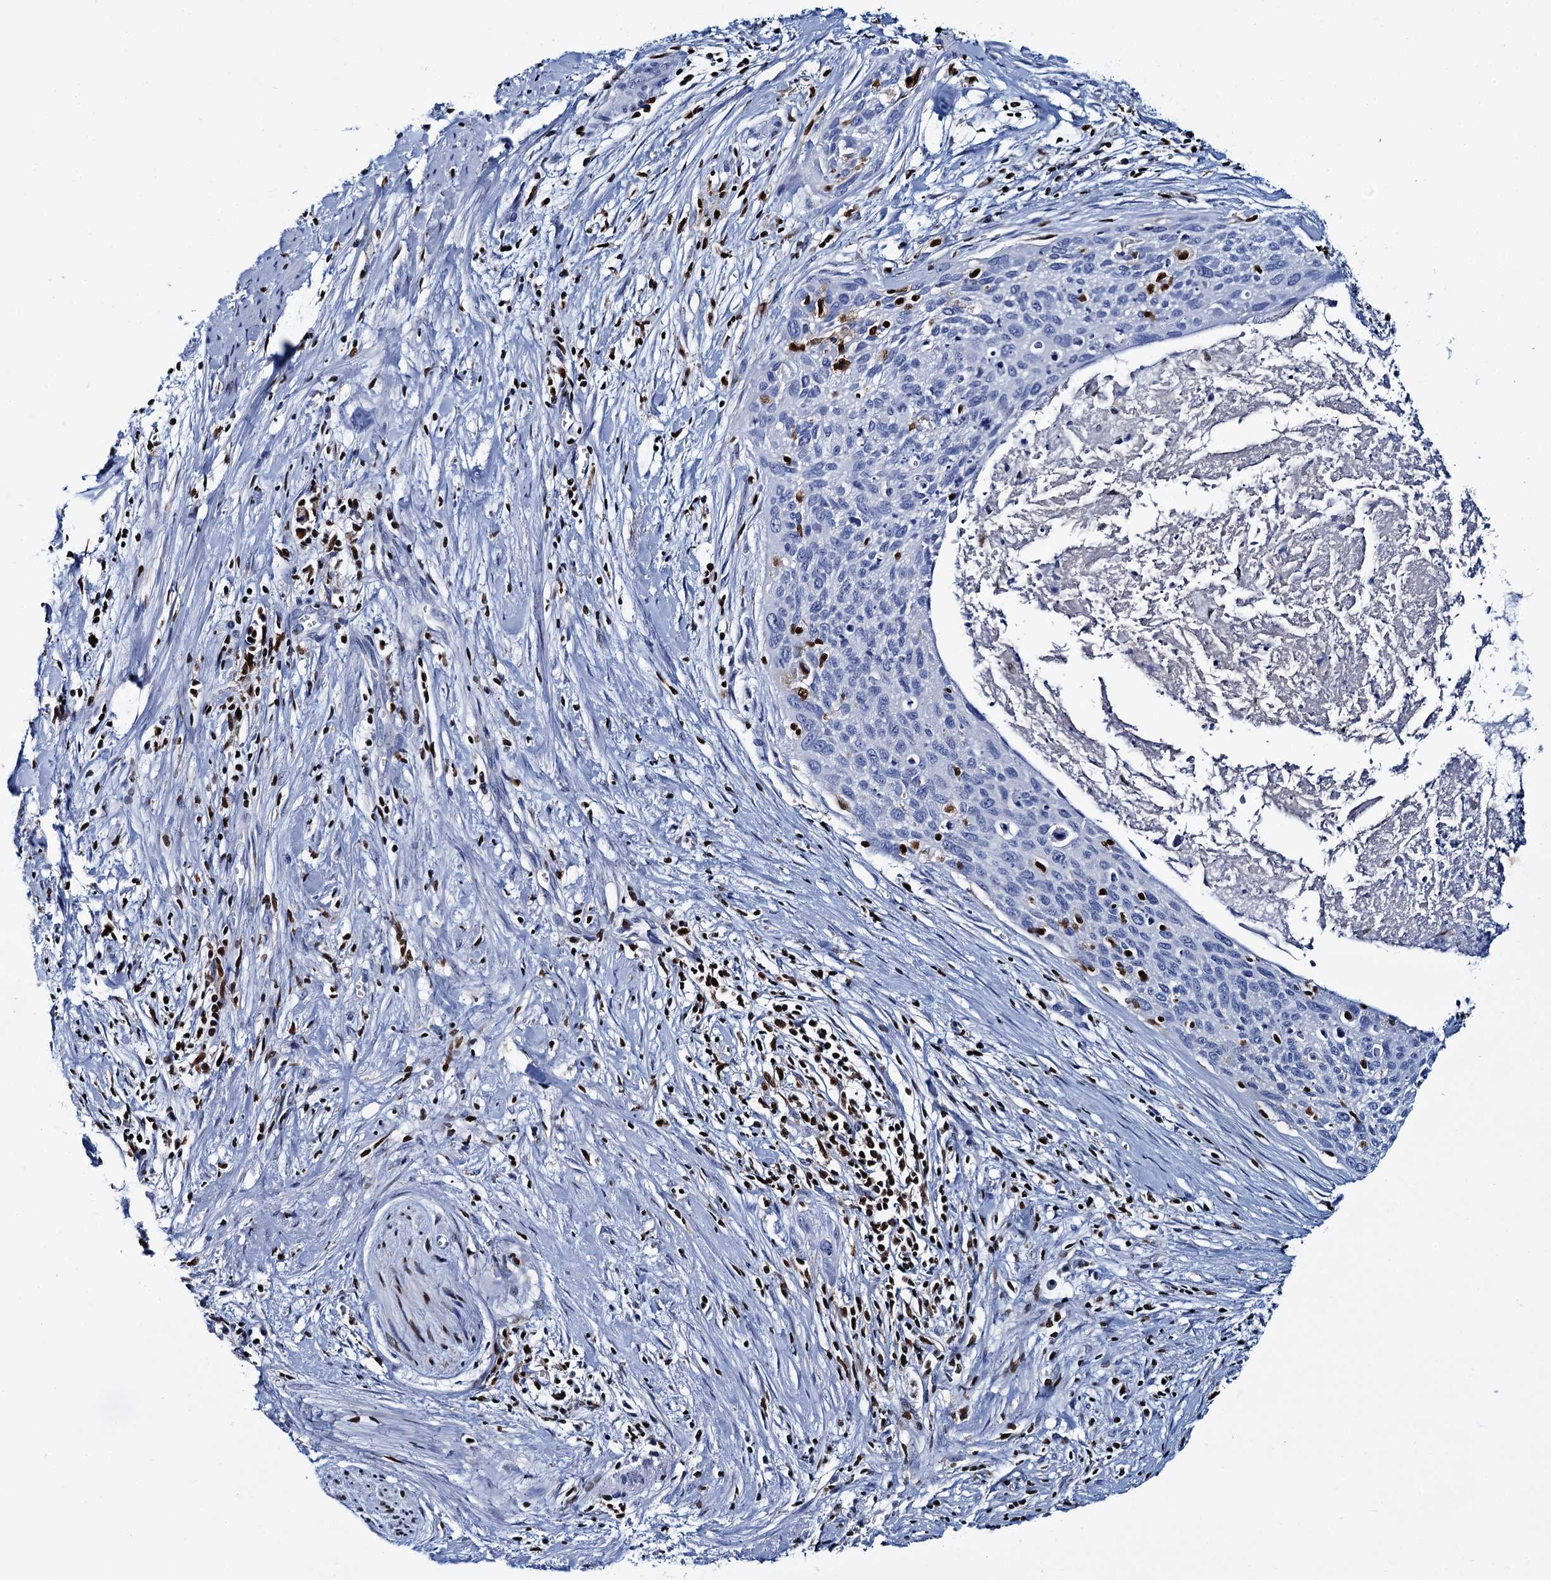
{"staining": {"intensity": "negative", "quantity": "none", "location": "none"}, "tissue": "cervical cancer", "cell_type": "Tumor cells", "image_type": "cancer", "snomed": [{"axis": "morphology", "description": "Squamous cell carcinoma, NOS"}, {"axis": "topography", "description": "Cervix"}], "caption": "The histopathology image shows no staining of tumor cells in cervical cancer. (Brightfield microscopy of DAB IHC at high magnification).", "gene": "CELF2", "patient": {"sex": "female", "age": 55}}